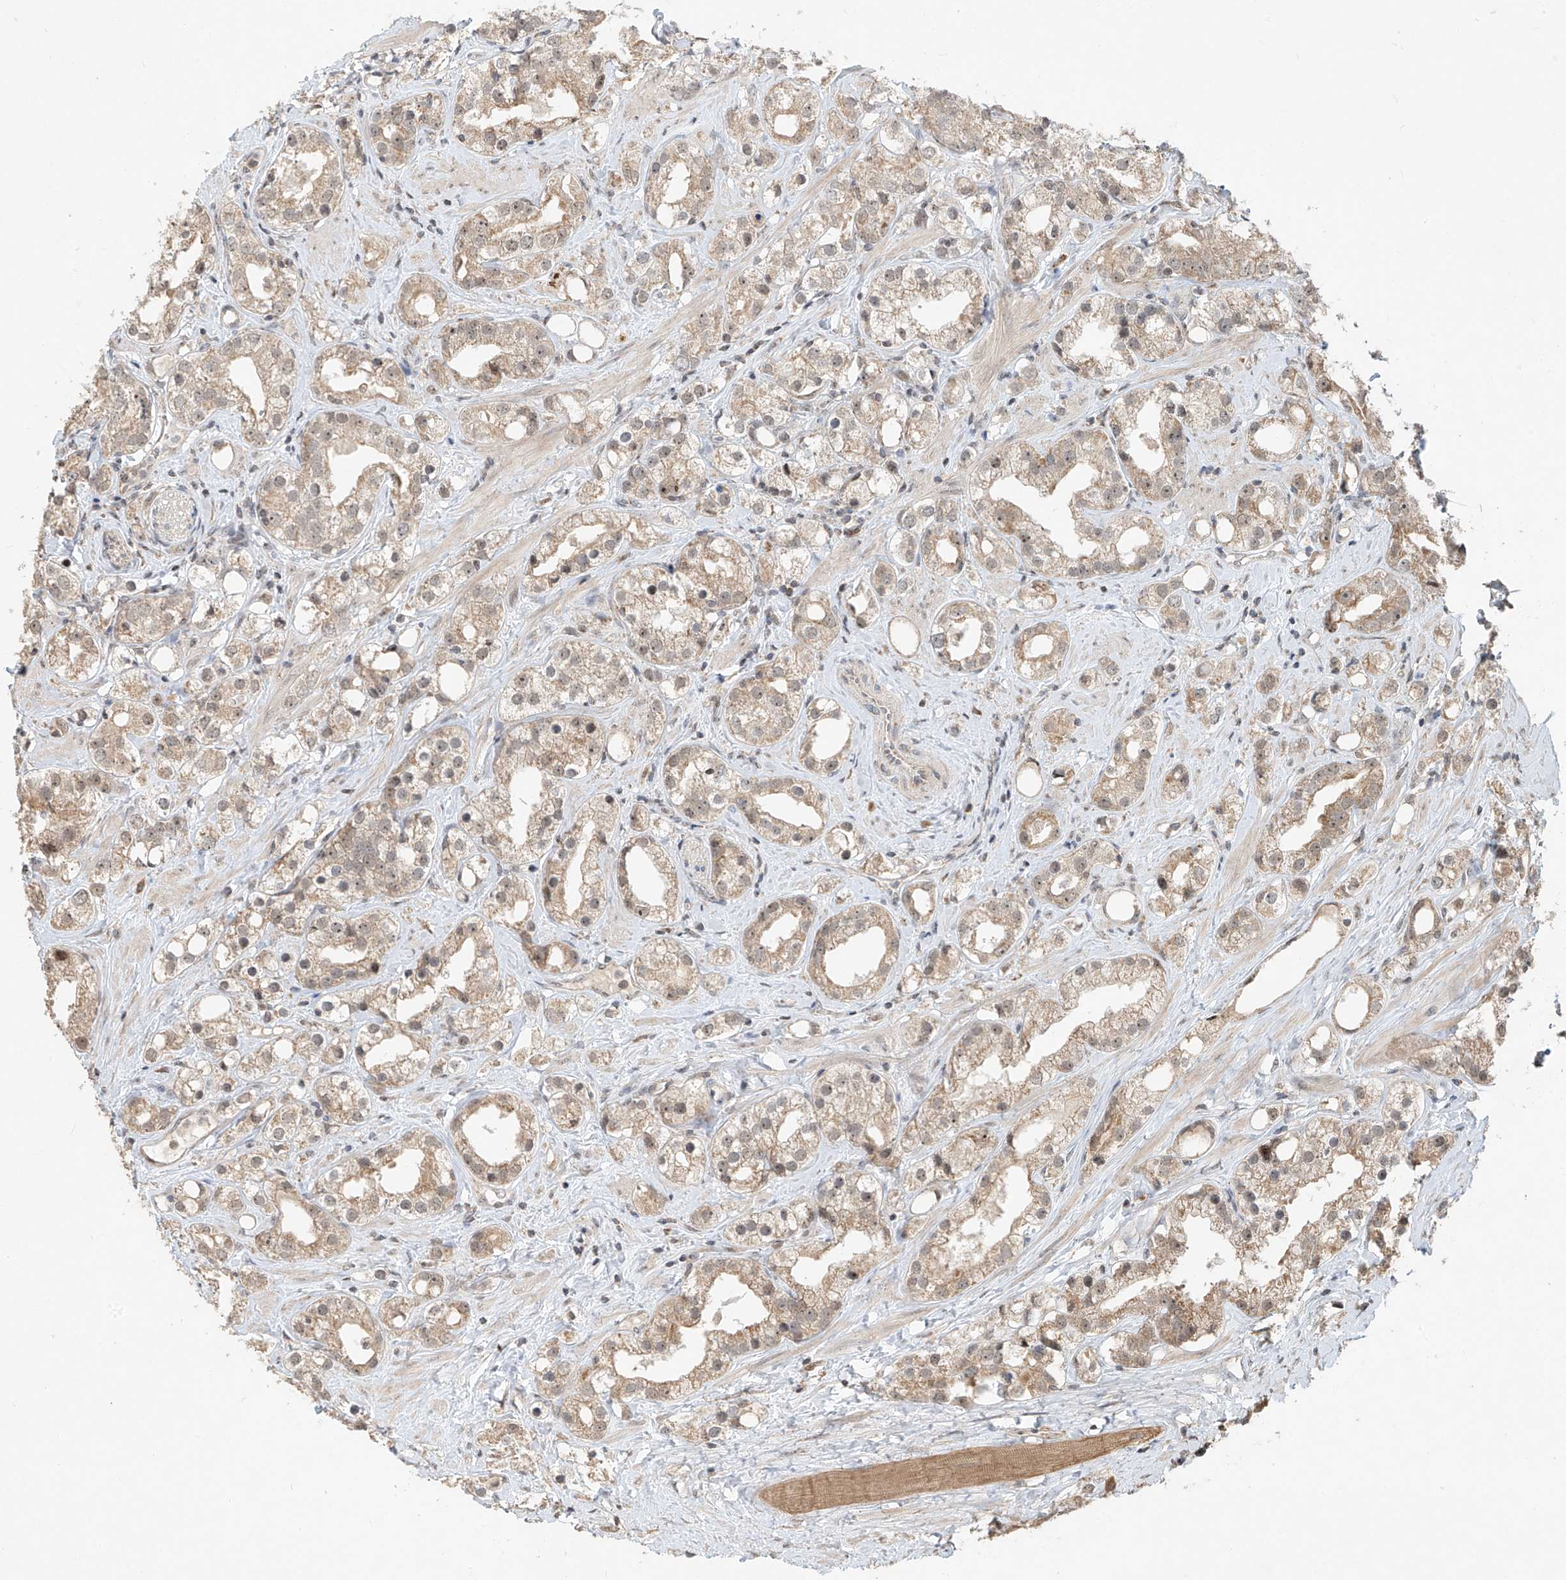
{"staining": {"intensity": "weak", "quantity": "25%-75%", "location": "cytoplasmic/membranous"}, "tissue": "prostate cancer", "cell_type": "Tumor cells", "image_type": "cancer", "snomed": [{"axis": "morphology", "description": "Adenocarcinoma, NOS"}, {"axis": "topography", "description": "Prostate"}], "caption": "High-magnification brightfield microscopy of adenocarcinoma (prostate) stained with DAB (3,3'-diaminobenzidine) (brown) and counterstained with hematoxylin (blue). tumor cells exhibit weak cytoplasmic/membranous expression is present in about25%-75% of cells.", "gene": "SYTL3", "patient": {"sex": "male", "age": 79}}